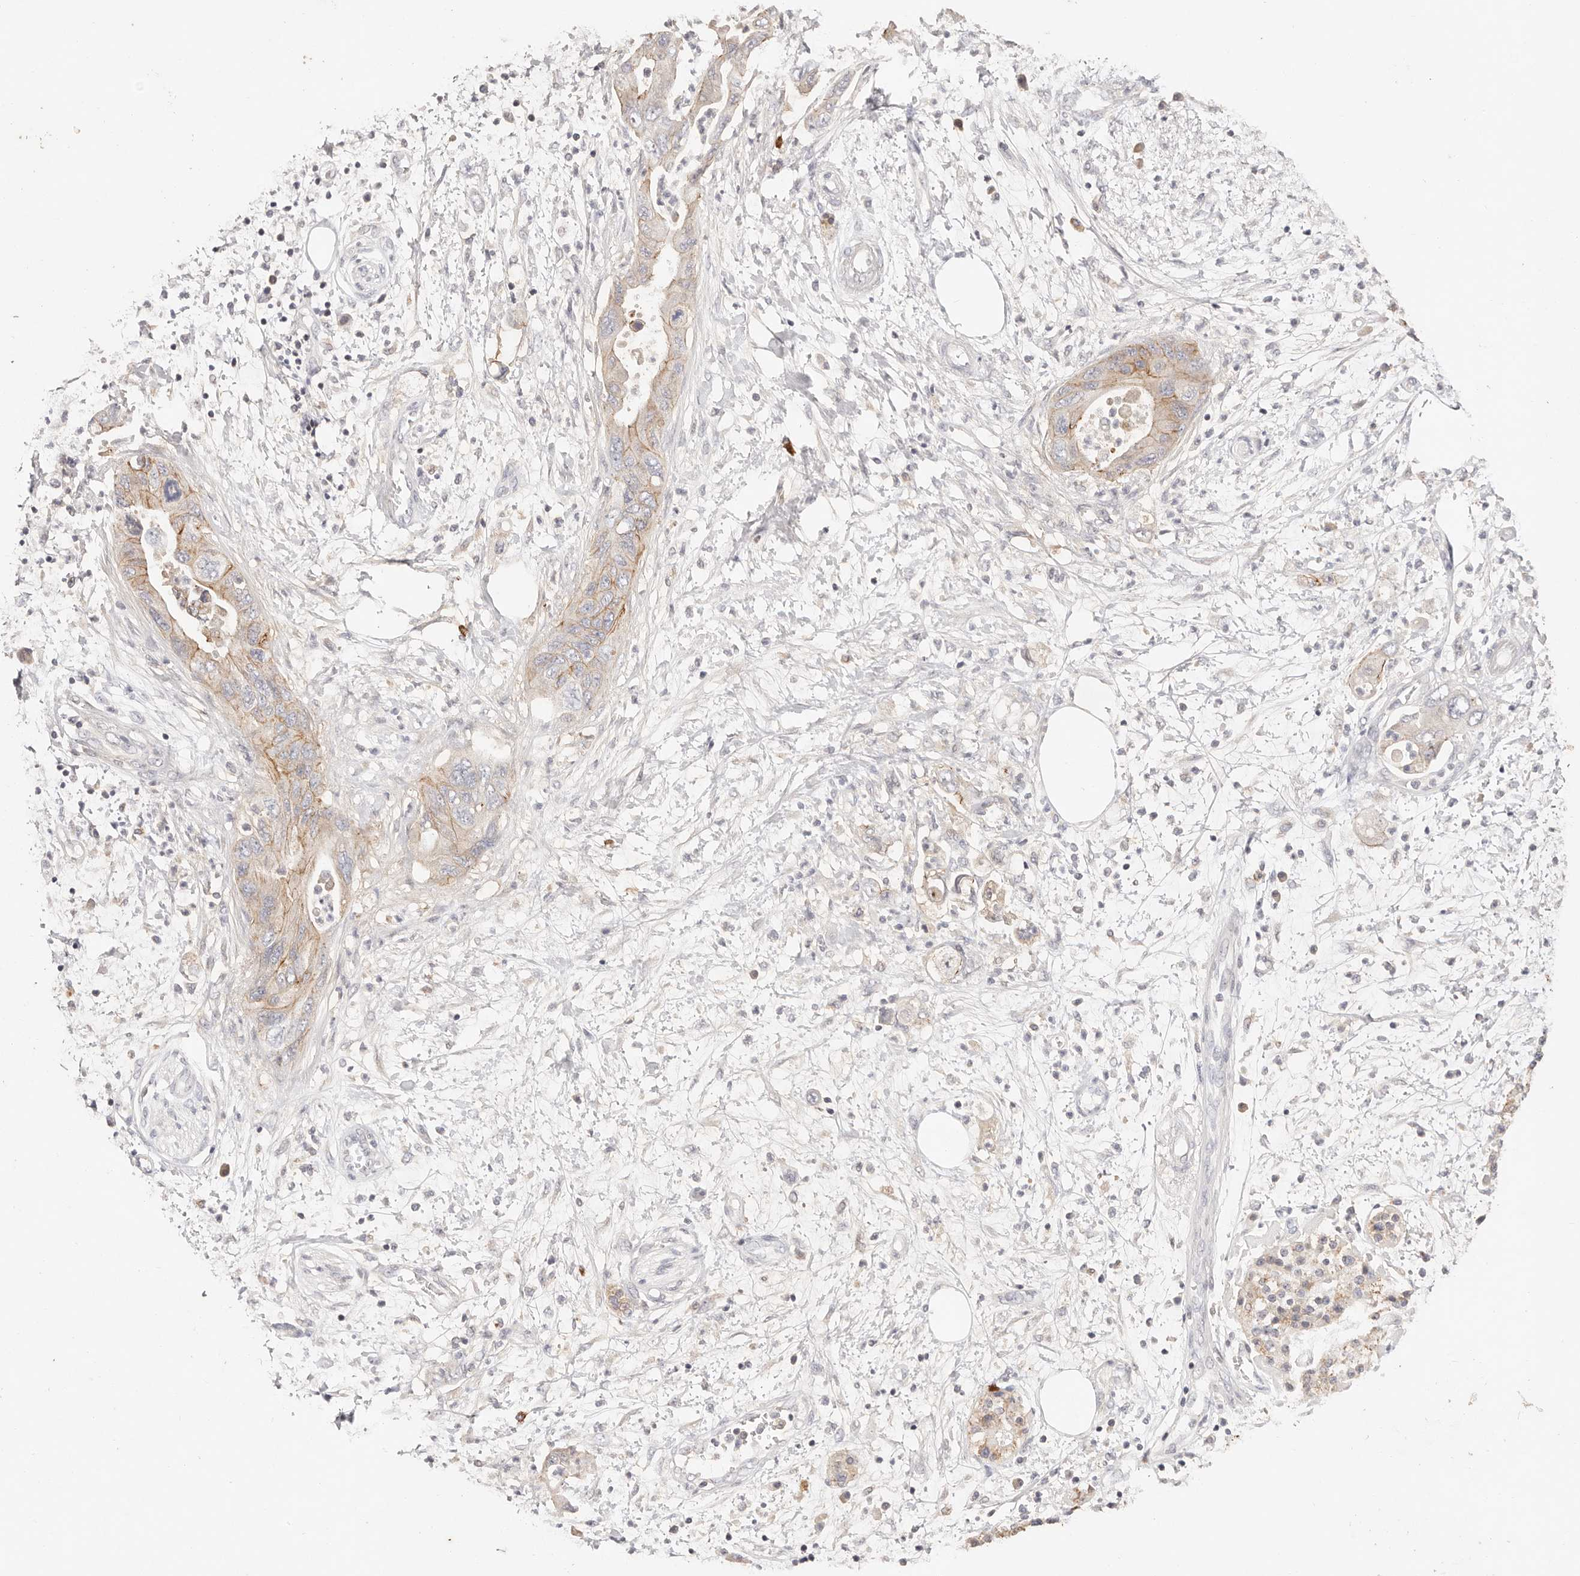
{"staining": {"intensity": "weak", "quantity": "<25%", "location": "cytoplasmic/membranous"}, "tissue": "pancreatic cancer", "cell_type": "Tumor cells", "image_type": "cancer", "snomed": [{"axis": "morphology", "description": "Adenocarcinoma, NOS"}, {"axis": "topography", "description": "Pancreas"}], "caption": "Pancreatic adenocarcinoma stained for a protein using immunohistochemistry exhibits no expression tumor cells.", "gene": "CXADR", "patient": {"sex": "female", "age": 73}}